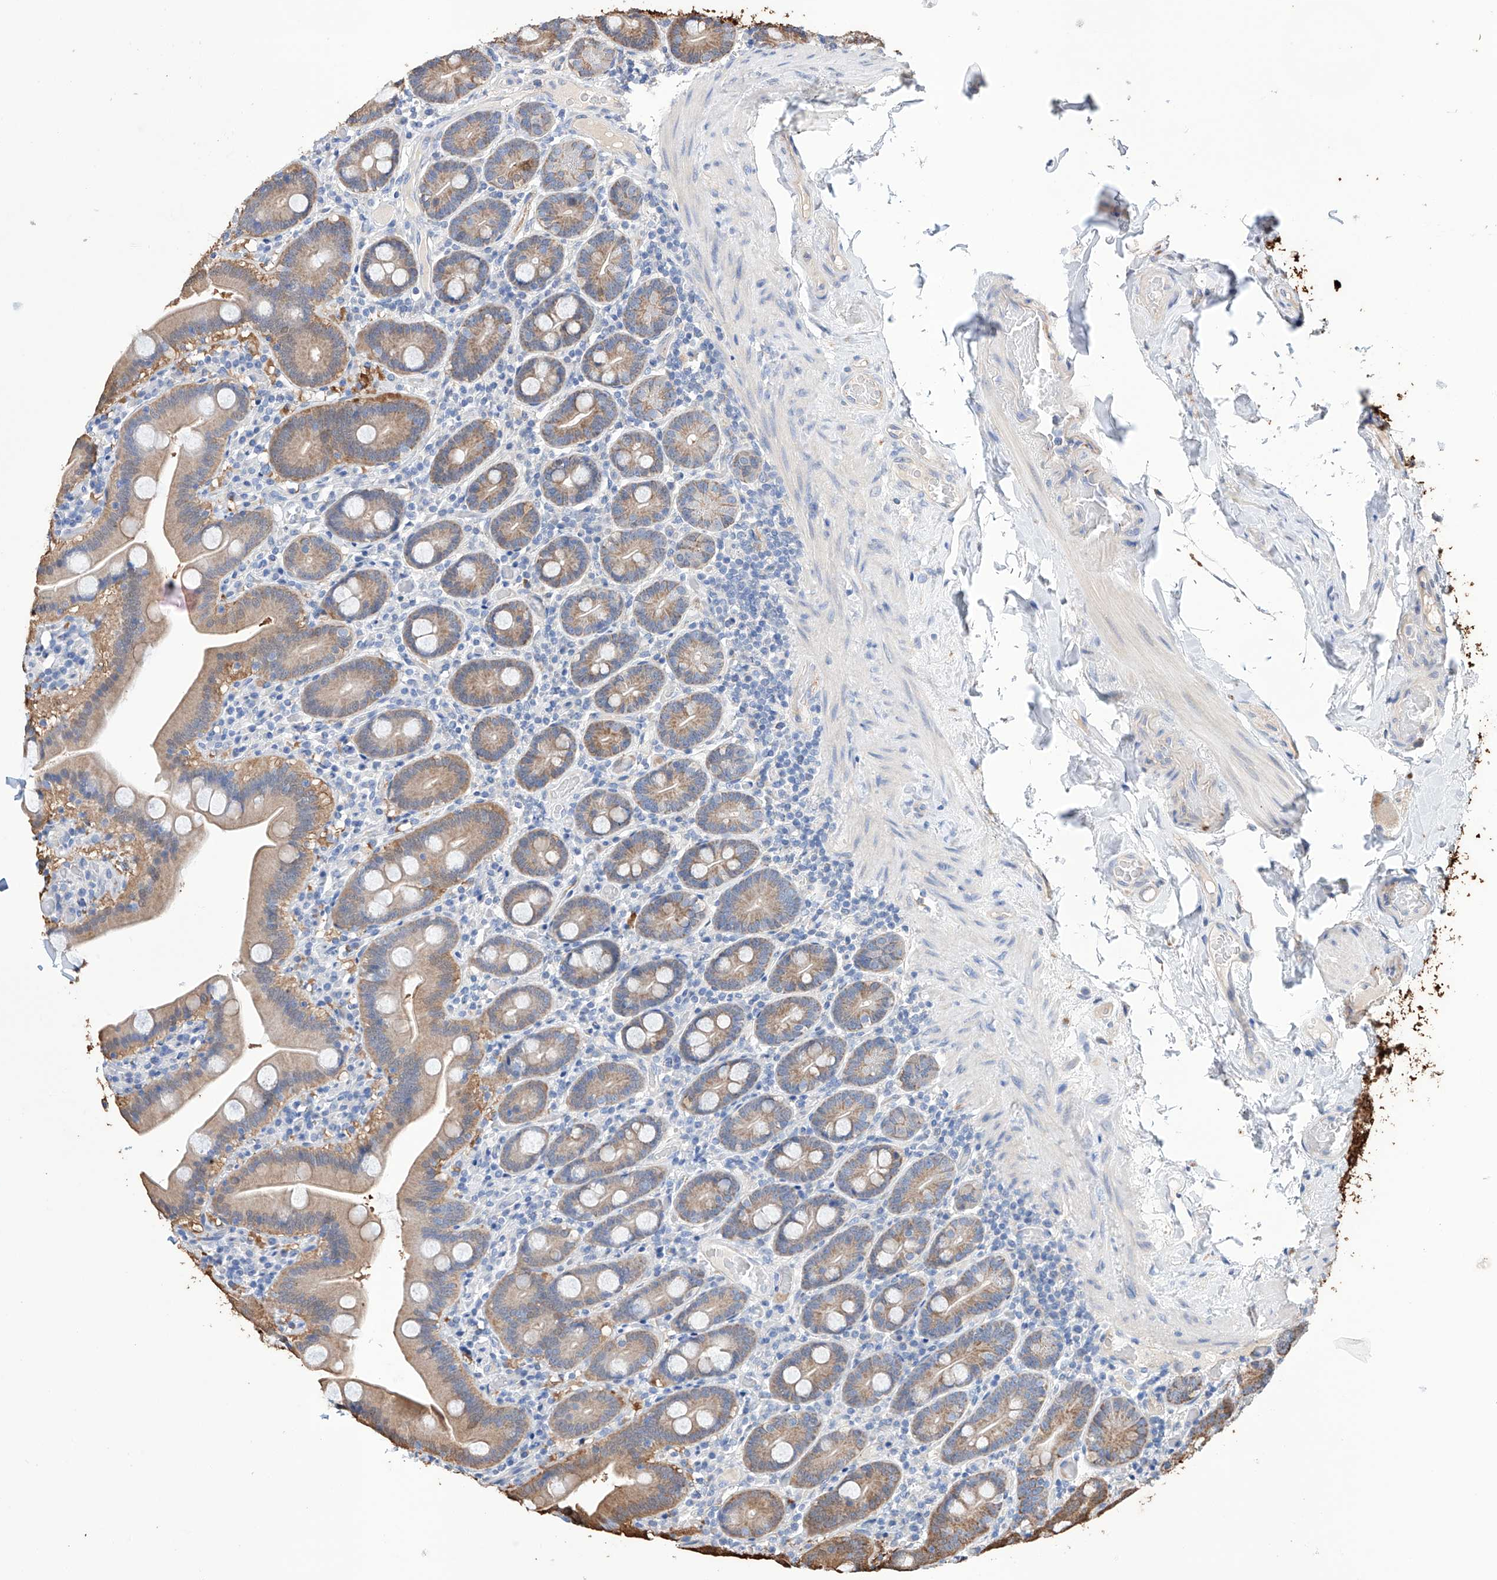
{"staining": {"intensity": "moderate", "quantity": "25%-75%", "location": "cytoplasmic/membranous"}, "tissue": "duodenum", "cell_type": "Glandular cells", "image_type": "normal", "snomed": [{"axis": "morphology", "description": "Normal tissue, NOS"}, {"axis": "topography", "description": "Duodenum"}], "caption": "A brown stain labels moderate cytoplasmic/membranous staining of a protein in glandular cells of unremarkable human duodenum. The protein of interest is stained brown, and the nuclei are stained in blue (DAB IHC with brightfield microscopy, high magnification).", "gene": "AFG1L", "patient": {"sex": "male", "age": 55}}